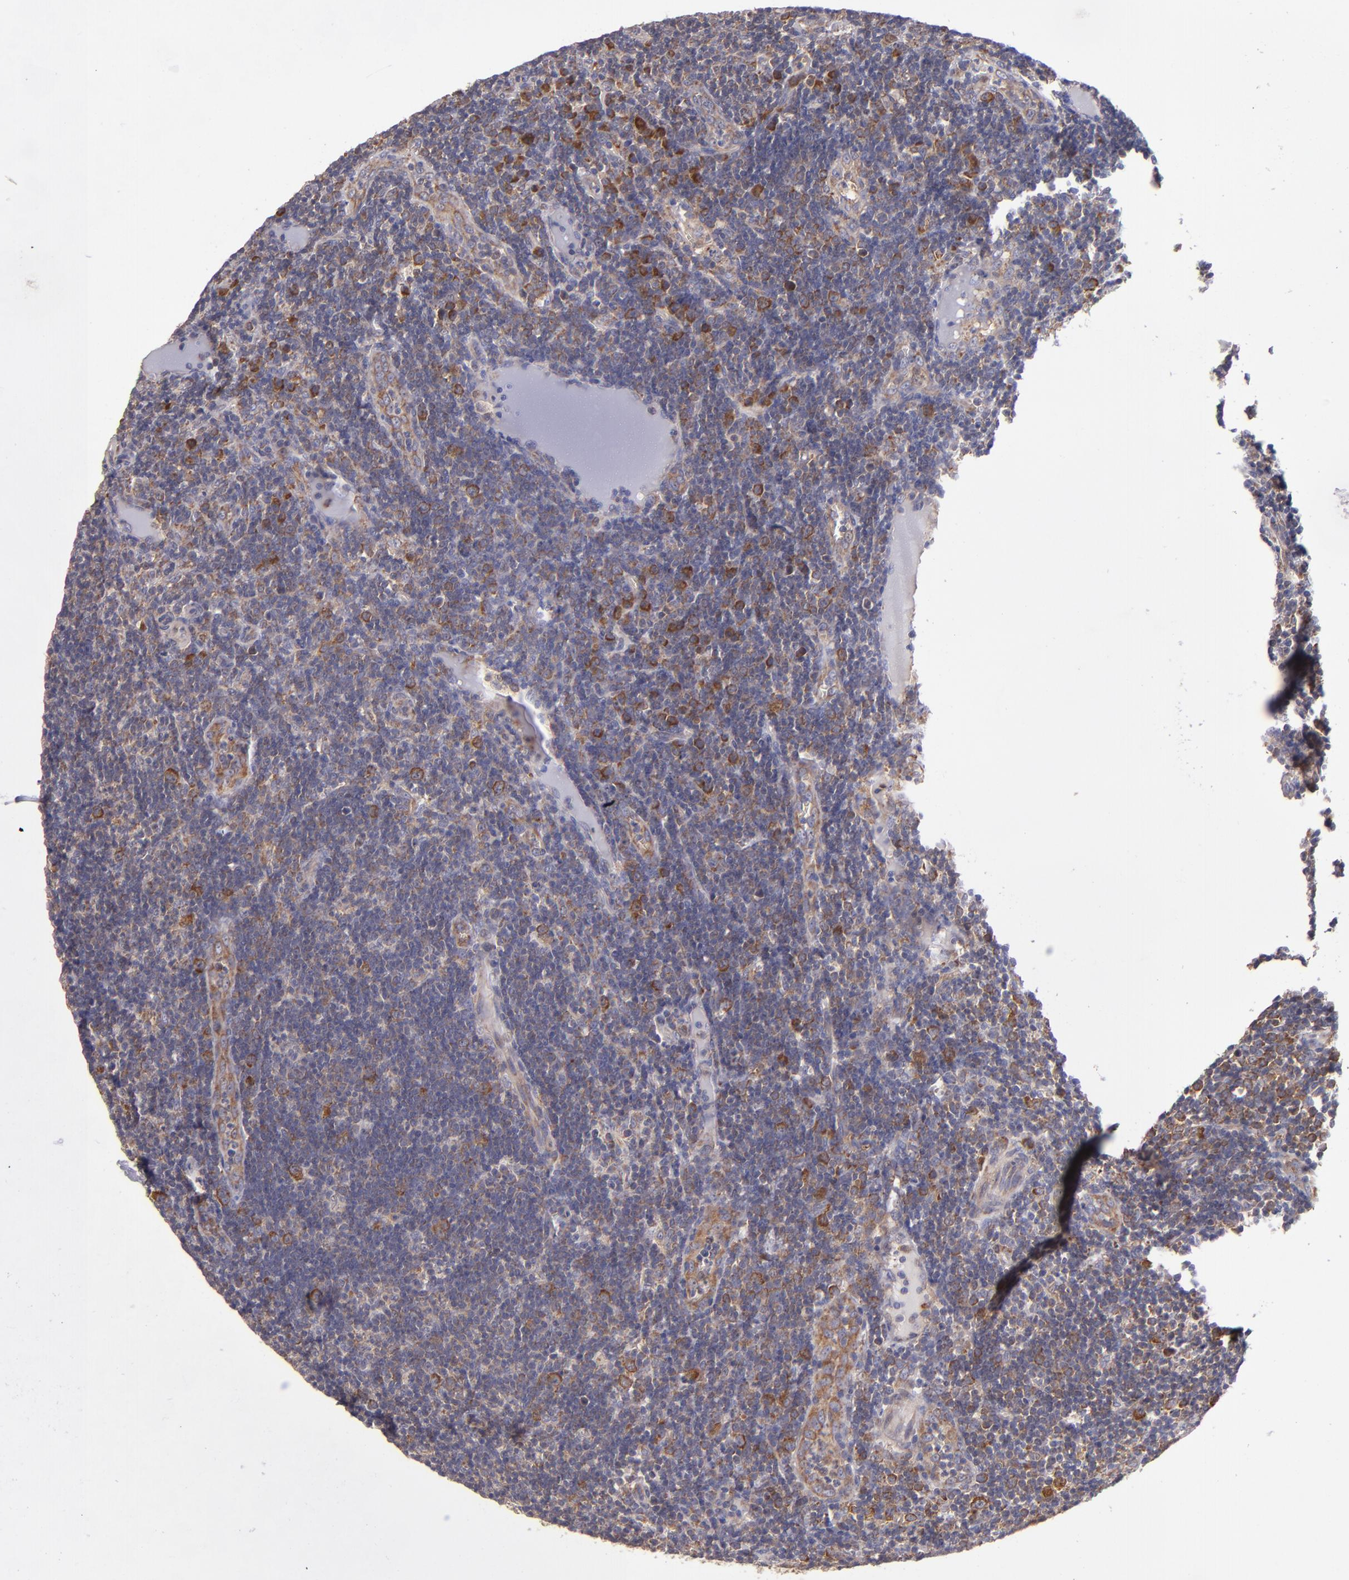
{"staining": {"intensity": "moderate", "quantity": ">75%", "location": "cytoplasmic/membranous"}, "tissue": "lymph node", "cell_type": "Non-germinal center cells", "image_type": "normal", "snomed": [{"axis": "morphology", "description": "Normal tissue, NOS"}, {"axis": "morphology", "description": "Inflammation, NOS"}, {"axis": "topography", "description": "Lymph node"}, {"axis": "topography", "description": "Salivary gland"}], "caption": "This is a photomicrograph of IHC staining of benign lymph node, which shows moderate expression in the cytoplasmic/membranous of non-germinal center cells.", "gene": "EIF4ENIF1", "patient": {"sex": "male", "age": 3}}